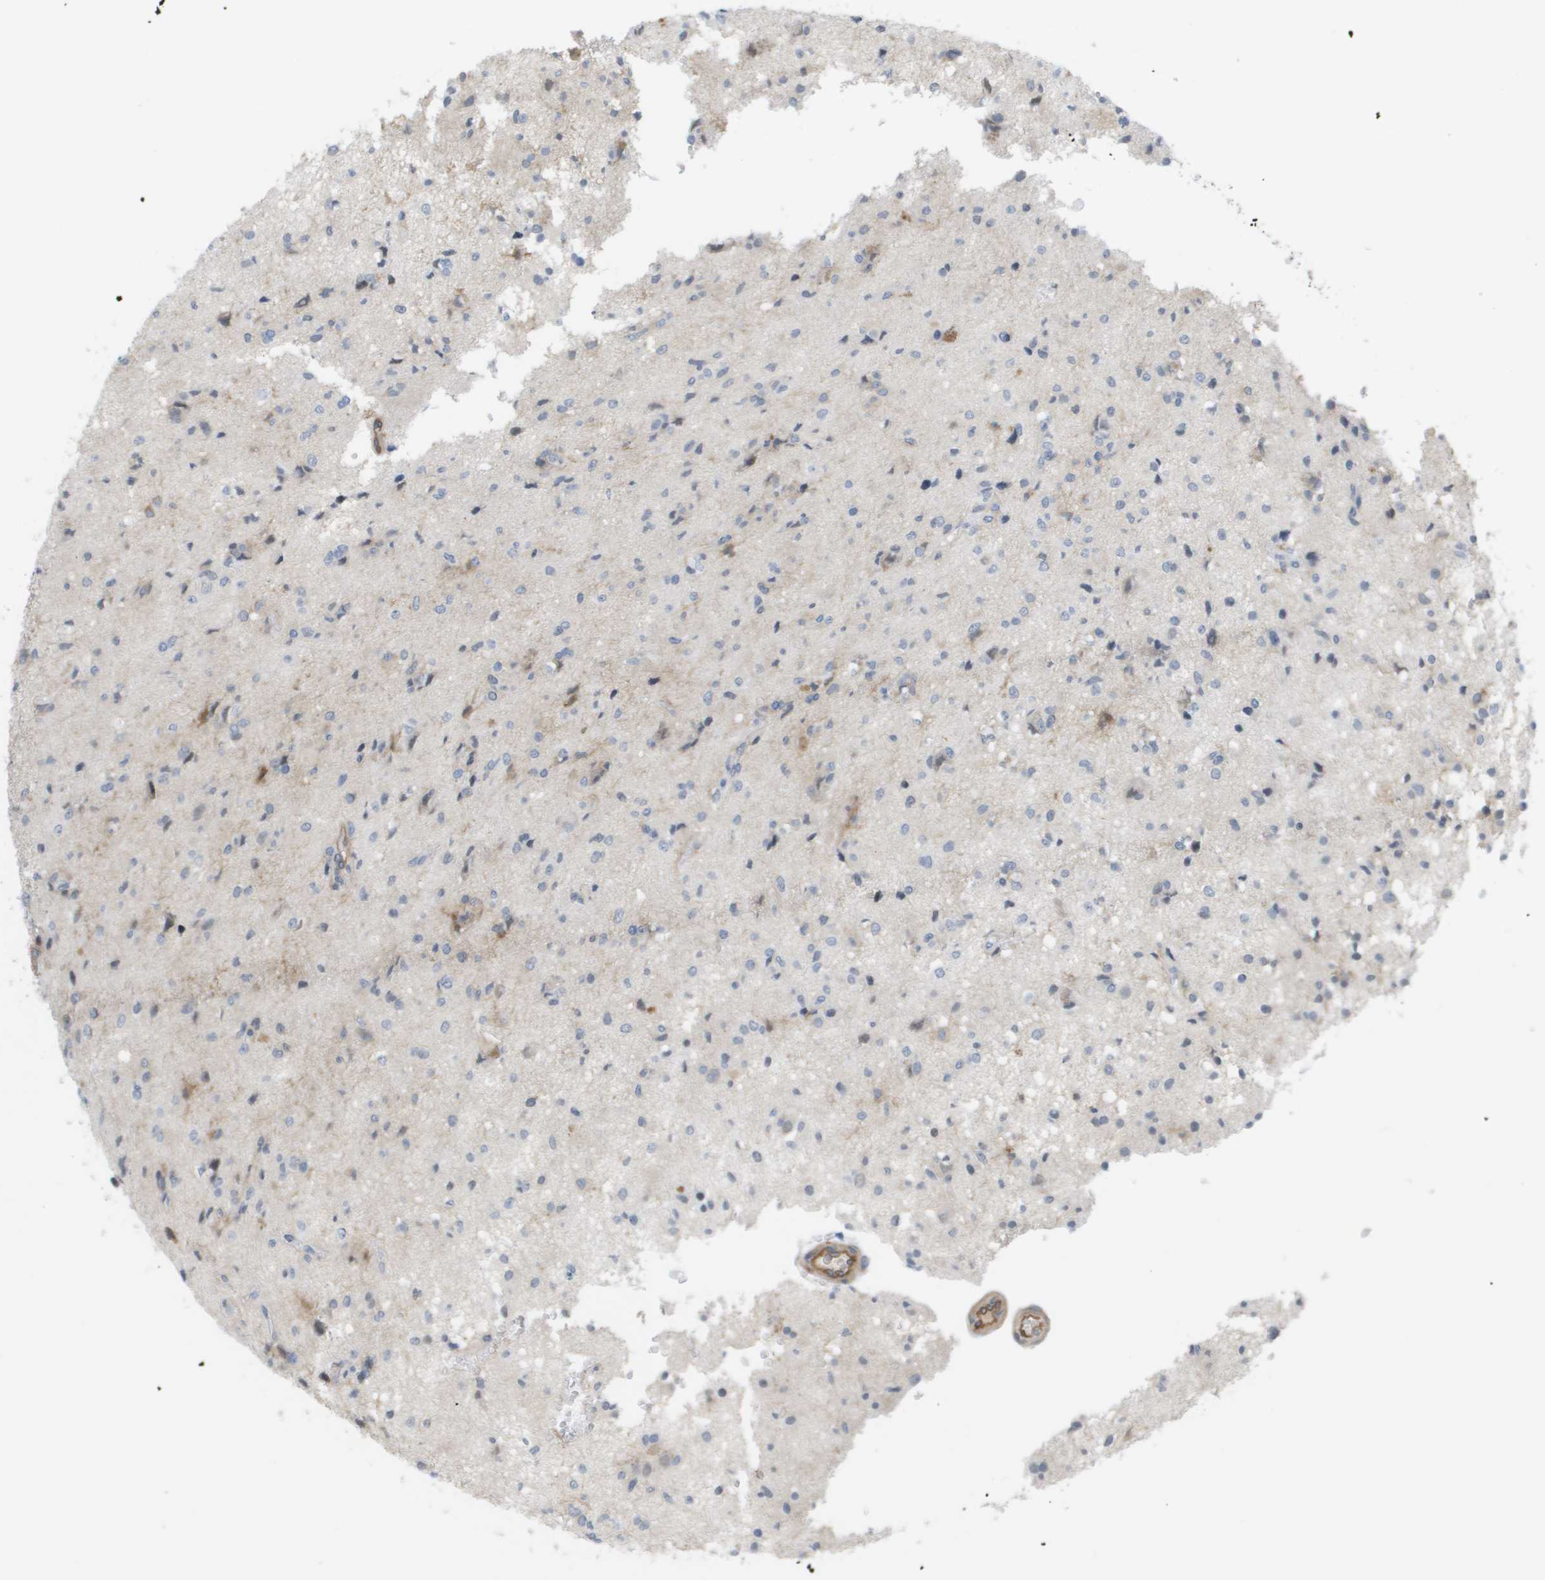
{"staining": {"intensity": "negative", "quantity": "none", "location": "none"}, "tissue": "glioma", "cell_type": "Tumor cells", "image_type": "cancer", "snomed": [{"axis": "morphology", "description": "Glioma, malignant, High grade"}, {"axis": "topography", "description": "Brain"}], "caption": "Protein analysis of high-grade glioma (malignant) displays no significant staining in tumor cells.", "gene": "MARCHF8", "patient": {"sex": "female", "age": 59}}